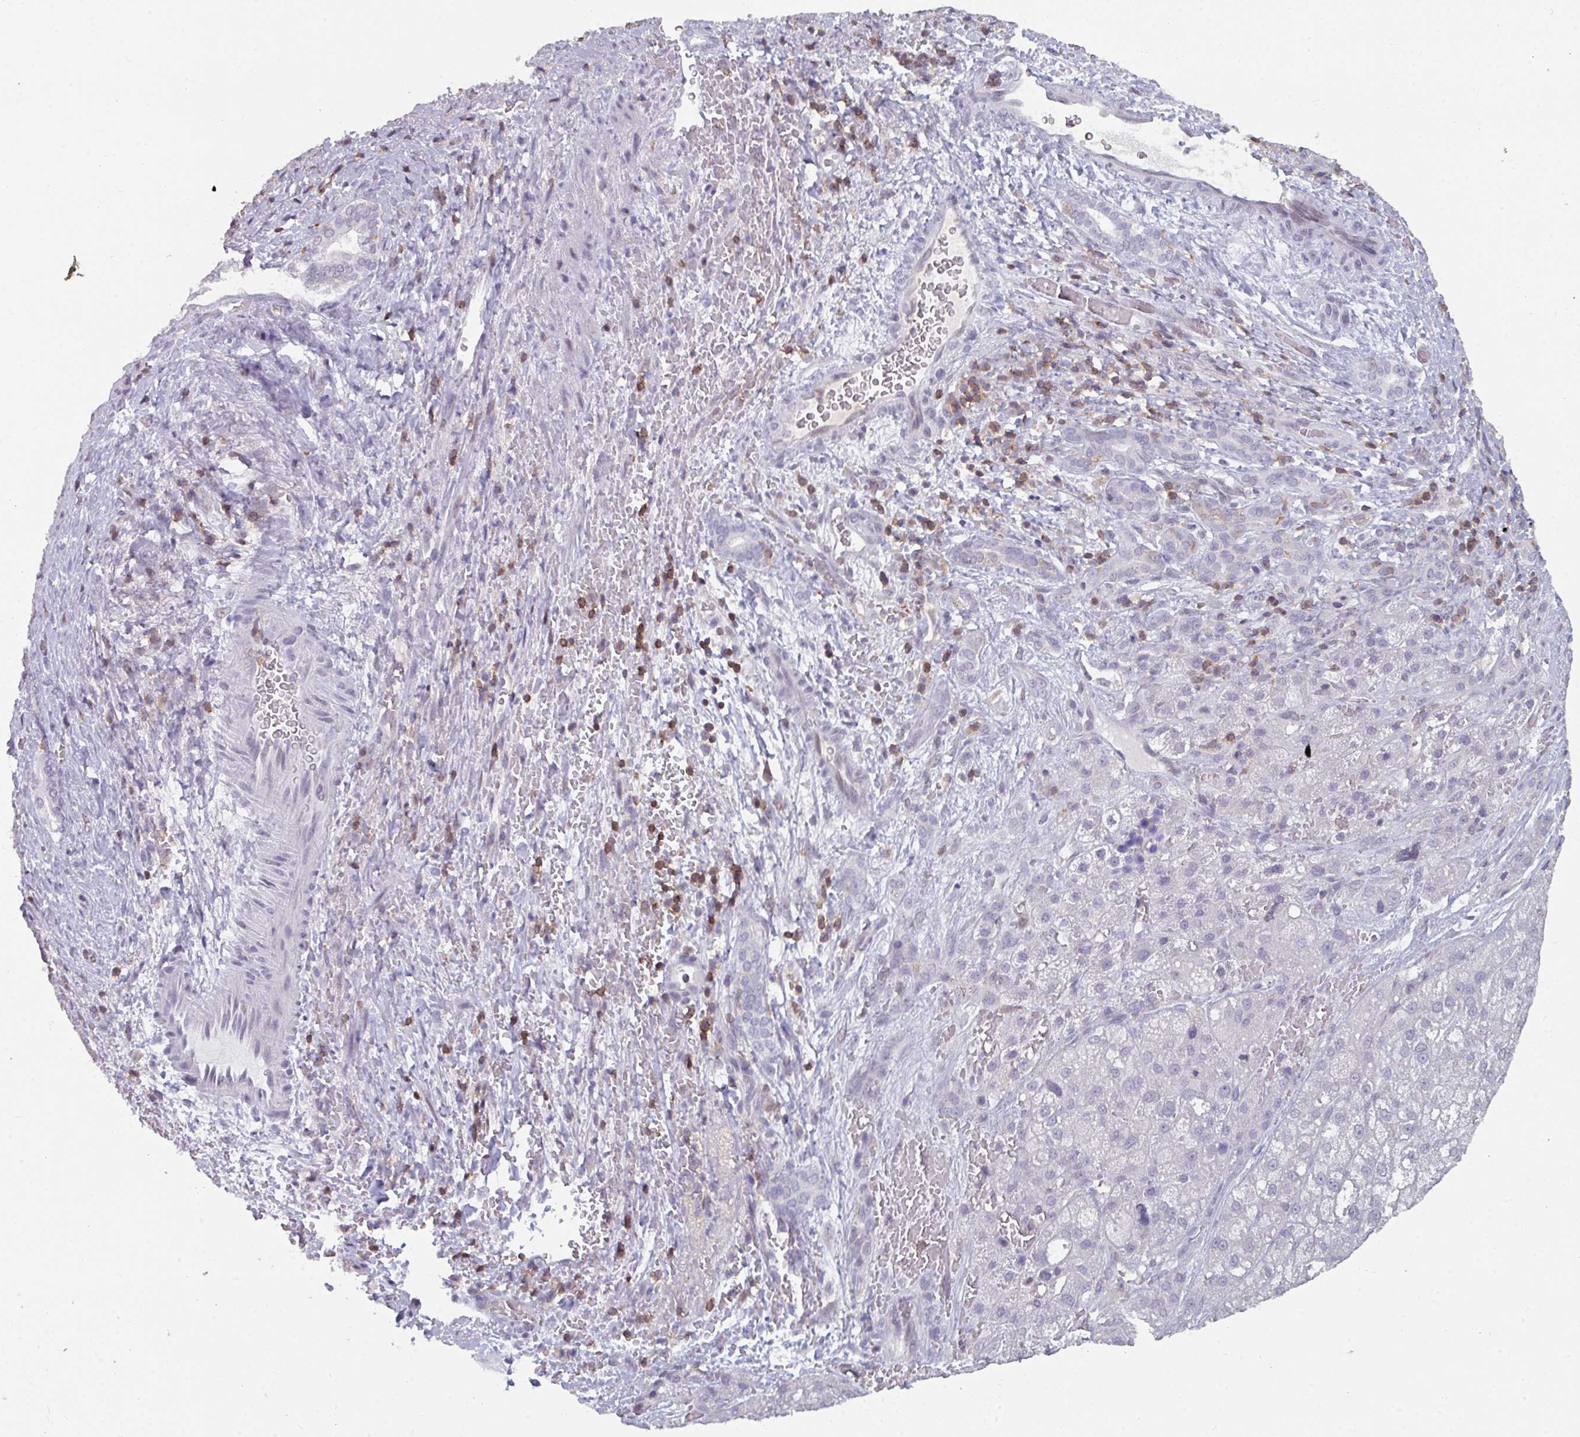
{"staining": {"intensity": "negative", "quantity": "none", "location": "none"}, "tissue": "liver cancer", "cell_type": "Tumor cells", "image_type": "cancer", "snomed": [{"axis": "morphology", "description": "Carcinoma, Hepatocellular, NOS"}, {"axis": "topography", "description": "Liver"}], "caption": "DAB immunohistochemical staining of liver cancer (hepatocellular carcinoma) displays no significant expression in tumor cells.", "gene": "RASAL3", "patient": {"sex": "male", "age": 57}}